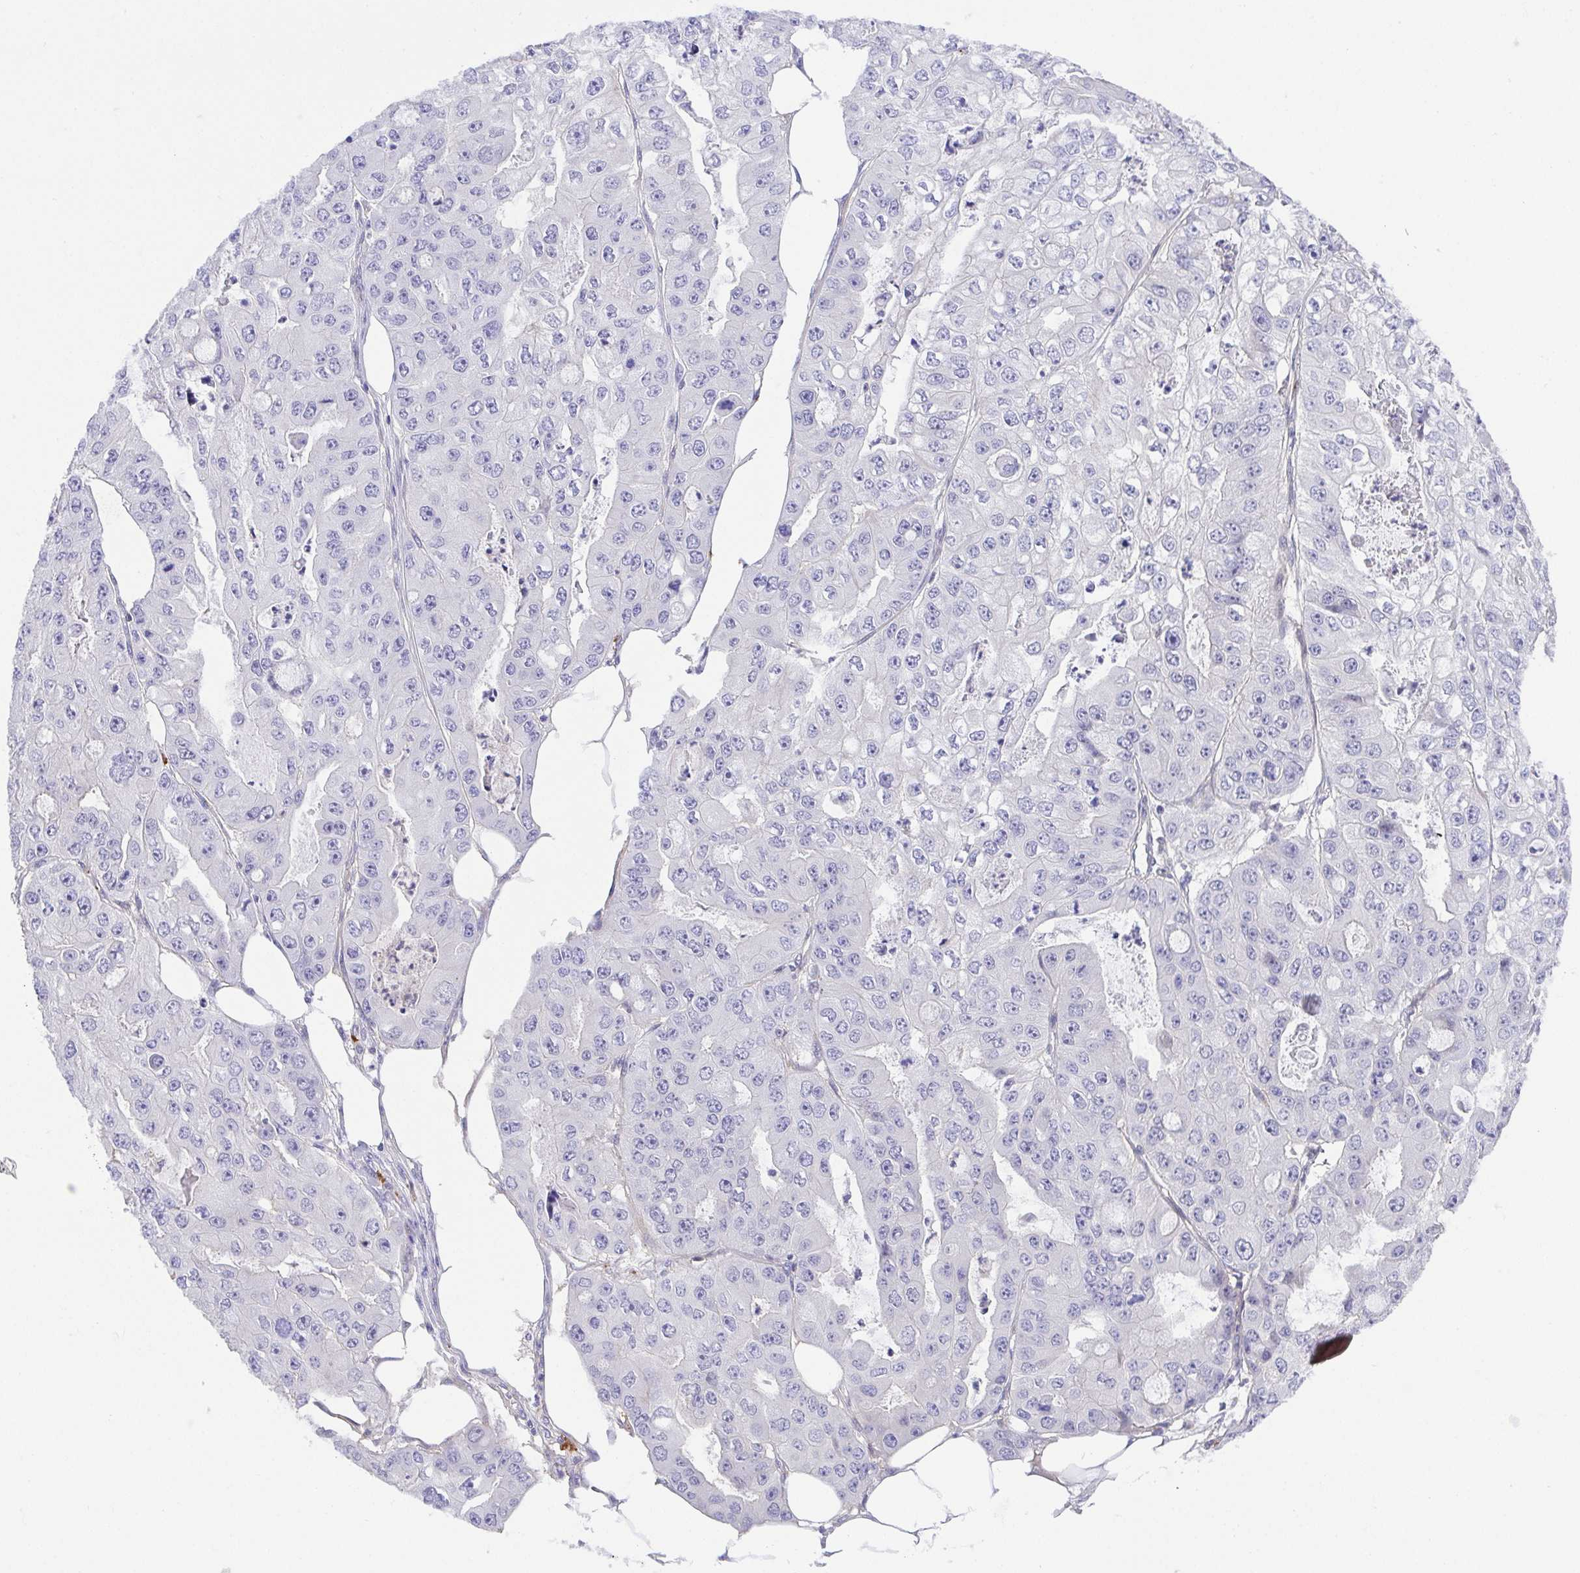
{"staining": {"intensity": "negative", "quantity": "none", "location": "none"}, "tissue": "ovarian cancer", "cell_type": "Tumor cells", "image_type": "cancer", "snomed": [{"axis": "morphology", "description": "Cystadenocarcinoma, serous, NOS"}, {"axis": "topography", "description": "Ovary"}], "caption": "Tumor cells are negative for protein expression in human serous cystadenocarcinoma (ovarian).", "gene": "PRR14L", "patient": {"sex": "female", "age": 56}}